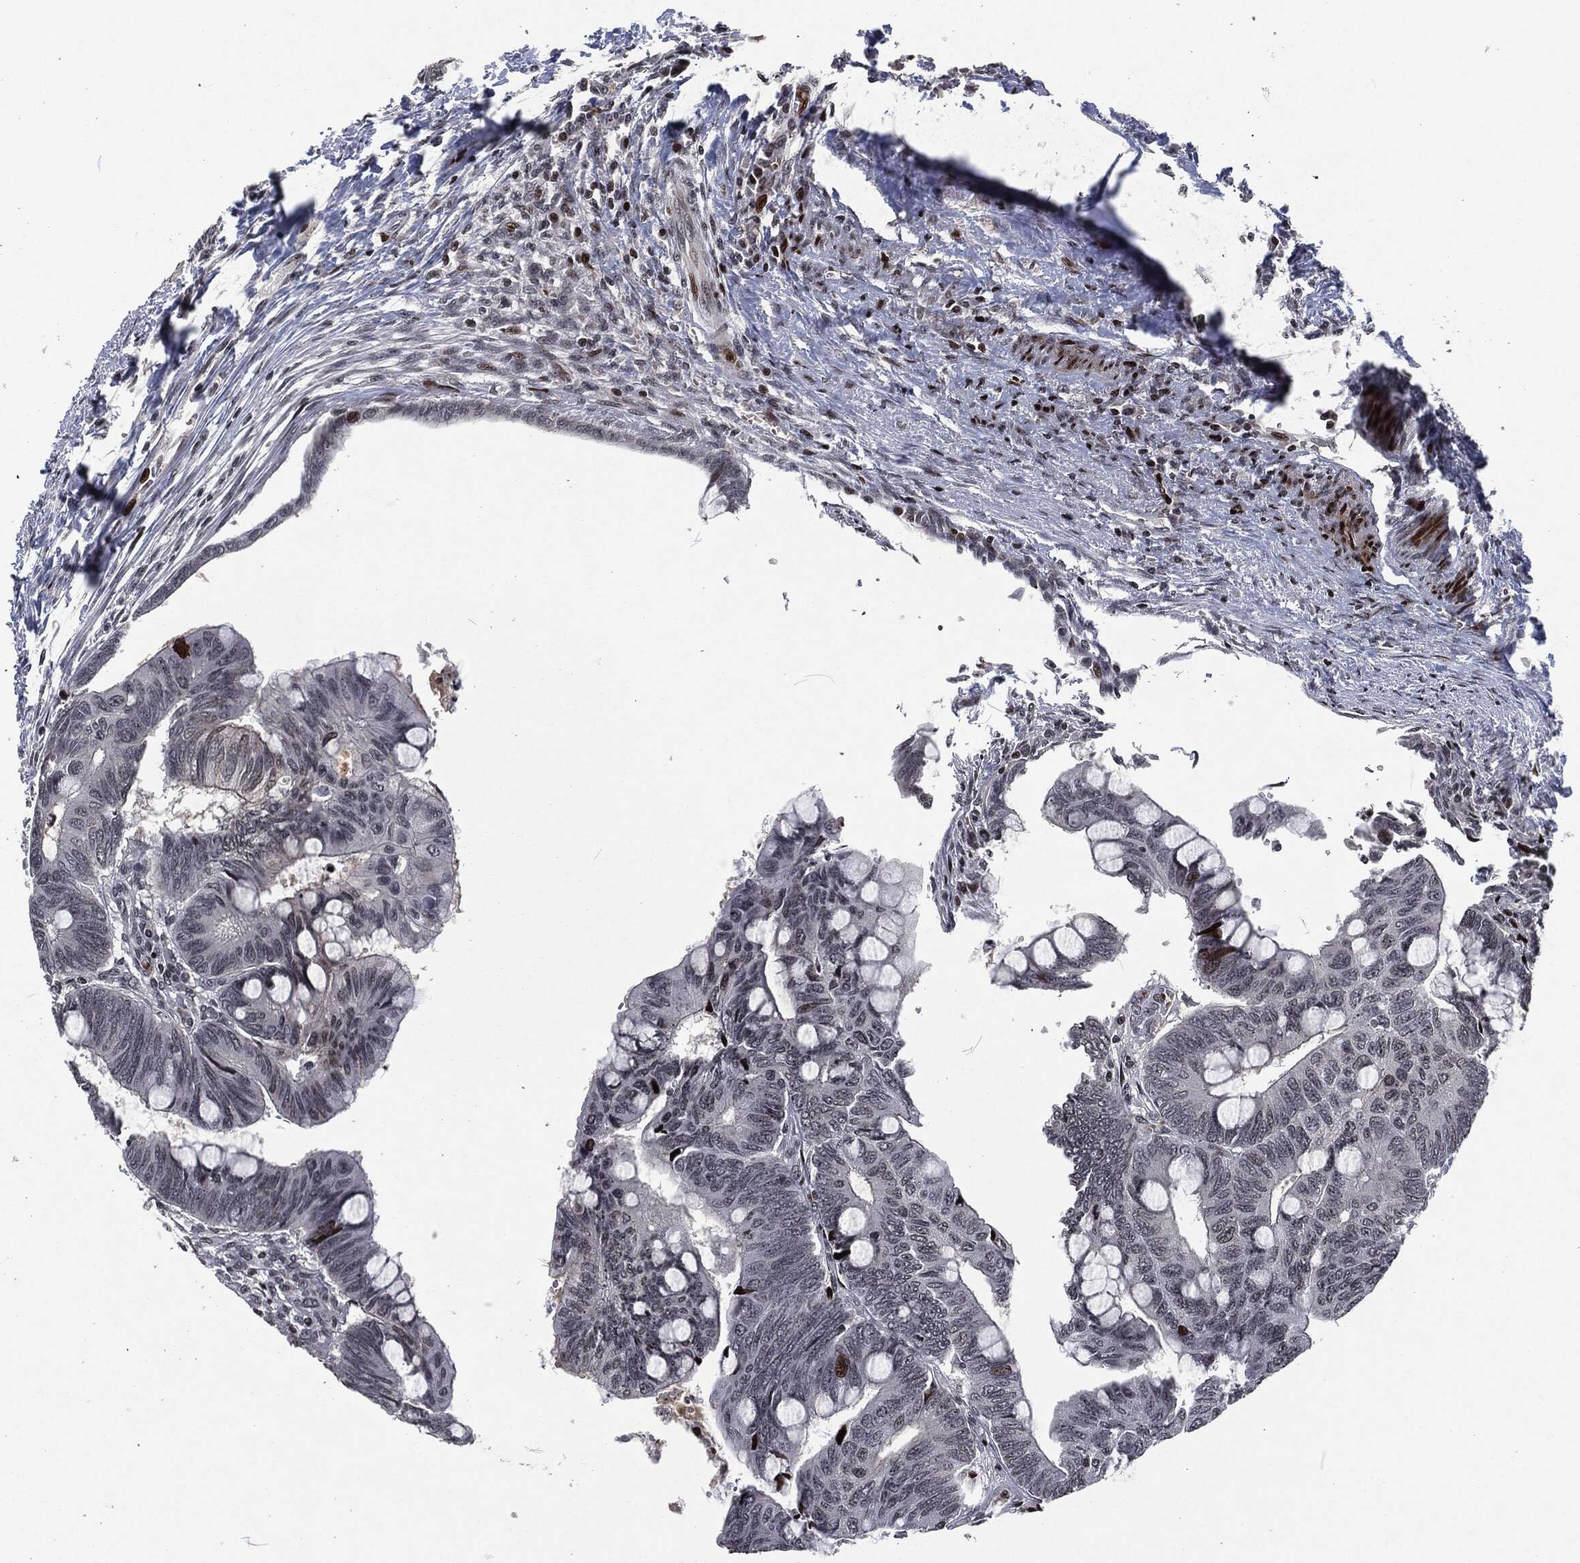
{"staining": {"intensity": "negative", "quantity": "none", "location": "none"}, "tissue": "colorectal cancer", "cell_type": "Tumor cells", "image_type": "cancer", "snomed": [{"axis": "morphology", "description": "Normal tissue, NOS"}, {"axis": "morphology", "description": "Adenocarcinoma, NOS"}, {"axis": "topography", "description": "Rectum"}, {"axis": "topography", "description": "Peripheral nerve tissue"}], "caption": "Tumor cells are negative for brown protein staining in adenocarcinoma (colorectal).", "gene": "EGFR", "patient": {"sex": "male", "age": 92}}